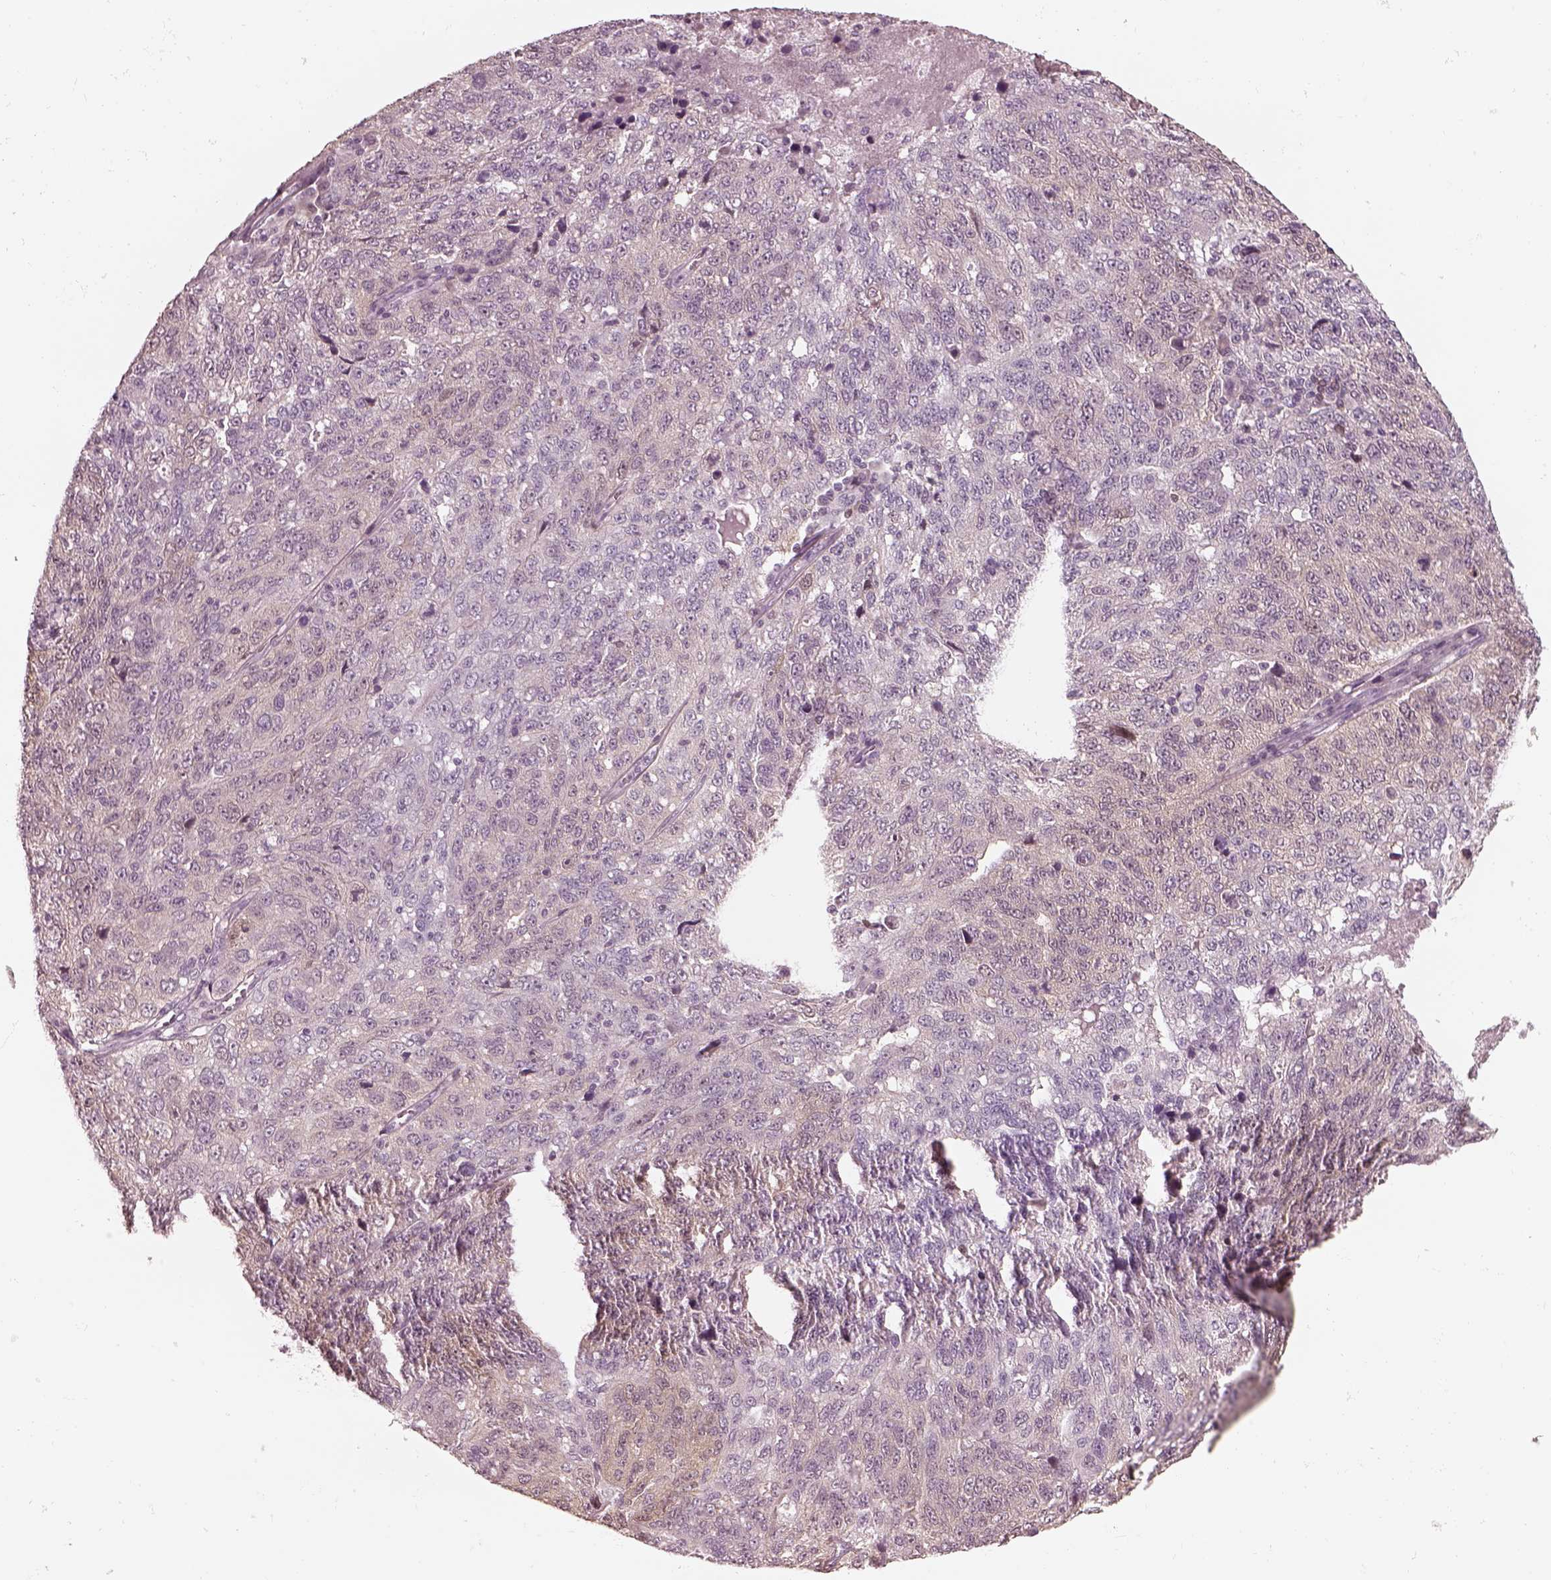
{"staining": {"intensity": "negative", "quantity": "none", "location": "none"}, "tissue": "ovarian cancer", "cell_type": "Tumor cells", "image_type": "cancer", "snomed": [{"axis": "morphology", "description": "Cystadenocarcinoma, serous, NOS"}, {"axis": "topography", "description": "Ovary"}], "caption": "Immunohistochemistry micrograph of neoplastic tissue: human serous cystadenocarcinoma (ovarian) stained with DAB shows no significant protein expression in tumor cells.", "gene": "EGR4", "patient": {"sex": "female", "age": 71}}